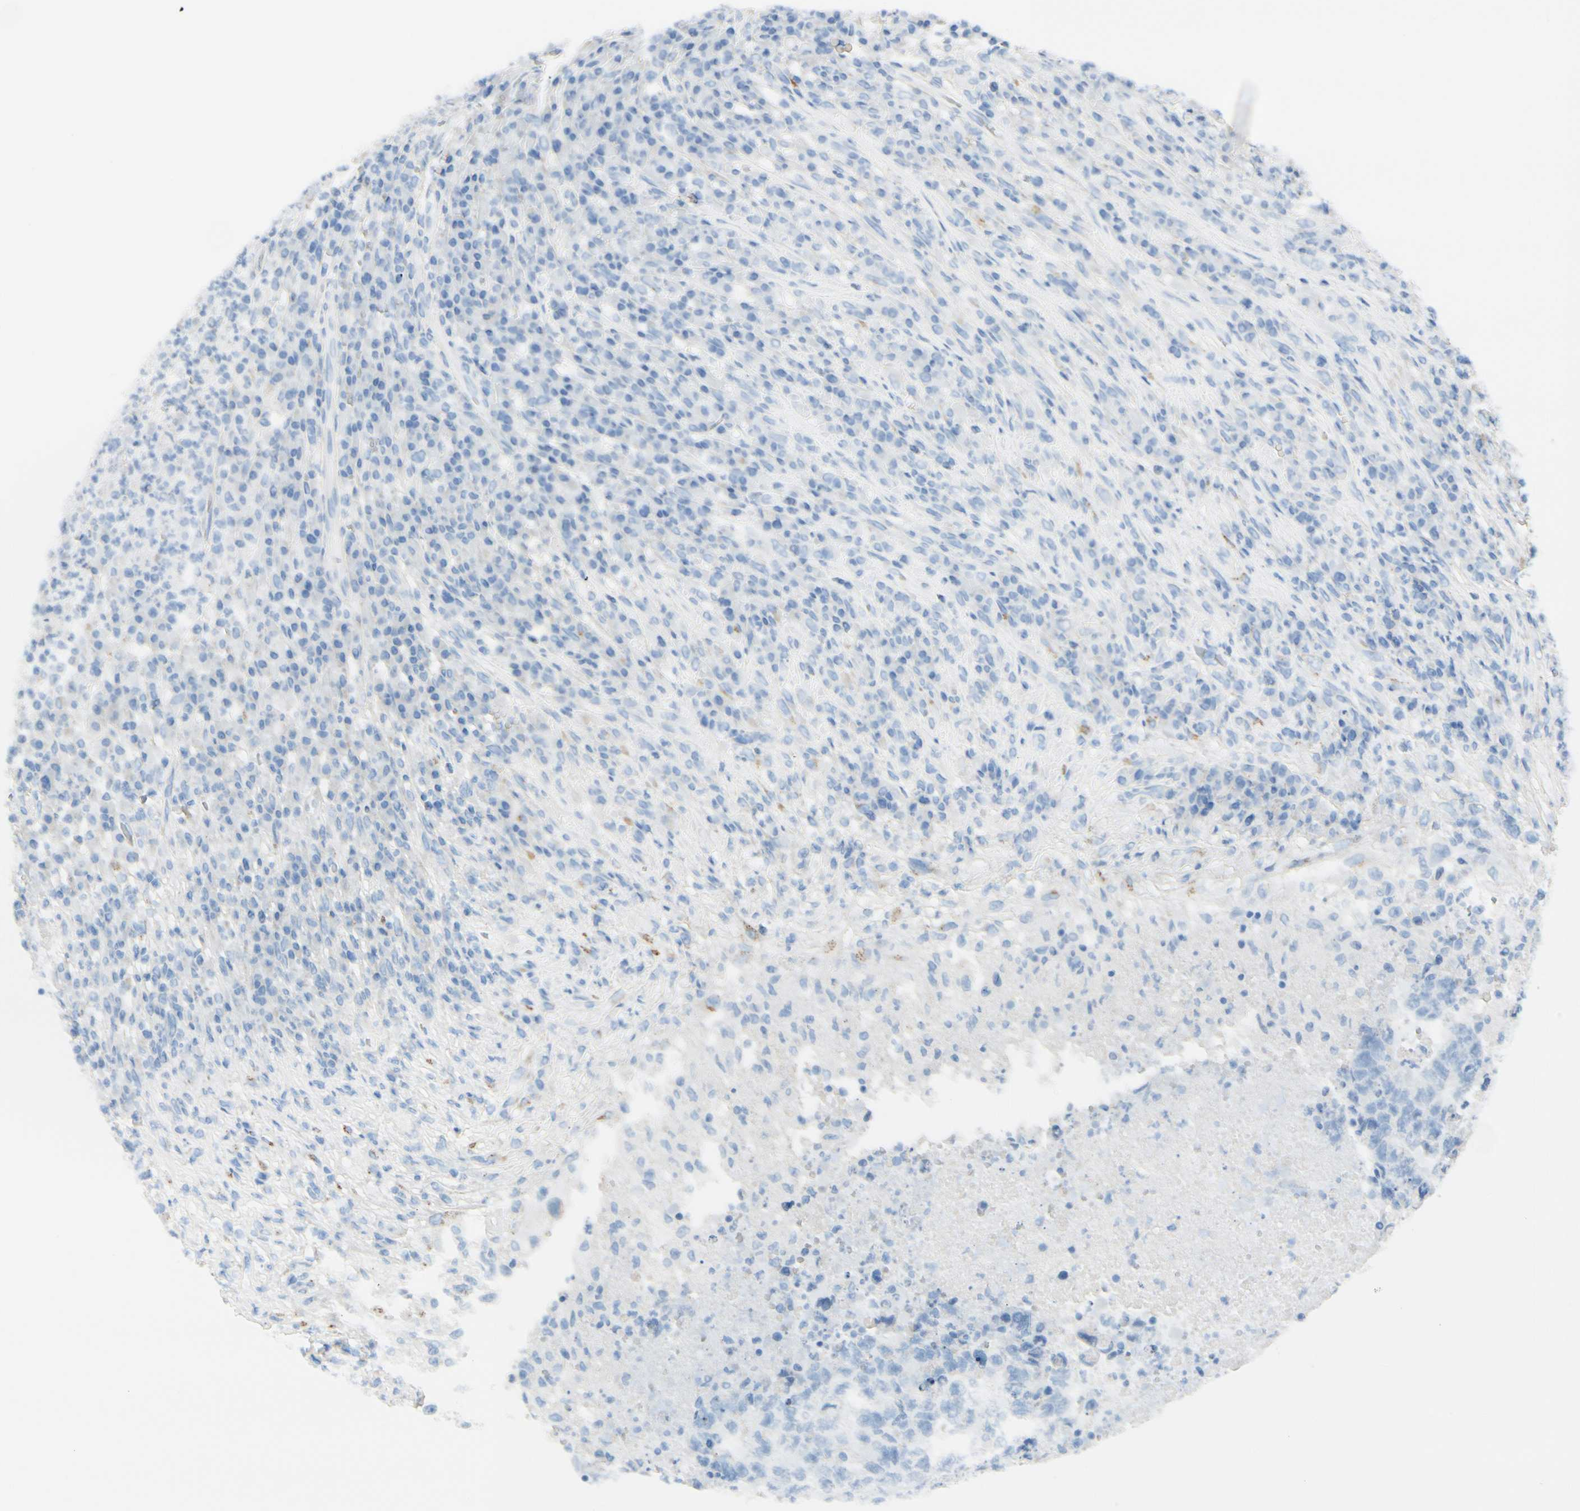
{"staining": {"intensity": "negative", "quantity": "none", "location": "none"}, "tissue": "testis cancer", "cell_type": "Tumor cells", "image_type": "cancer", "snomed": [{"axis": "morphology", "description": "Necrosis, NOS"}, {"axis": "morphology", "description": "Carcinoma, Embryonal, NOS"}, {"axis": "topography", "description": "Testis"}], "caption": "IHC photomicrograph of testis cancer stained for a protein (brown), which reveals no positivity in tumor cells. (DAB (3,3'-diaminobenzidine) IHC with hematoxylin counter stain).", "gene": "GALNT5", "patient": {"sex": "male", "age": 19}}